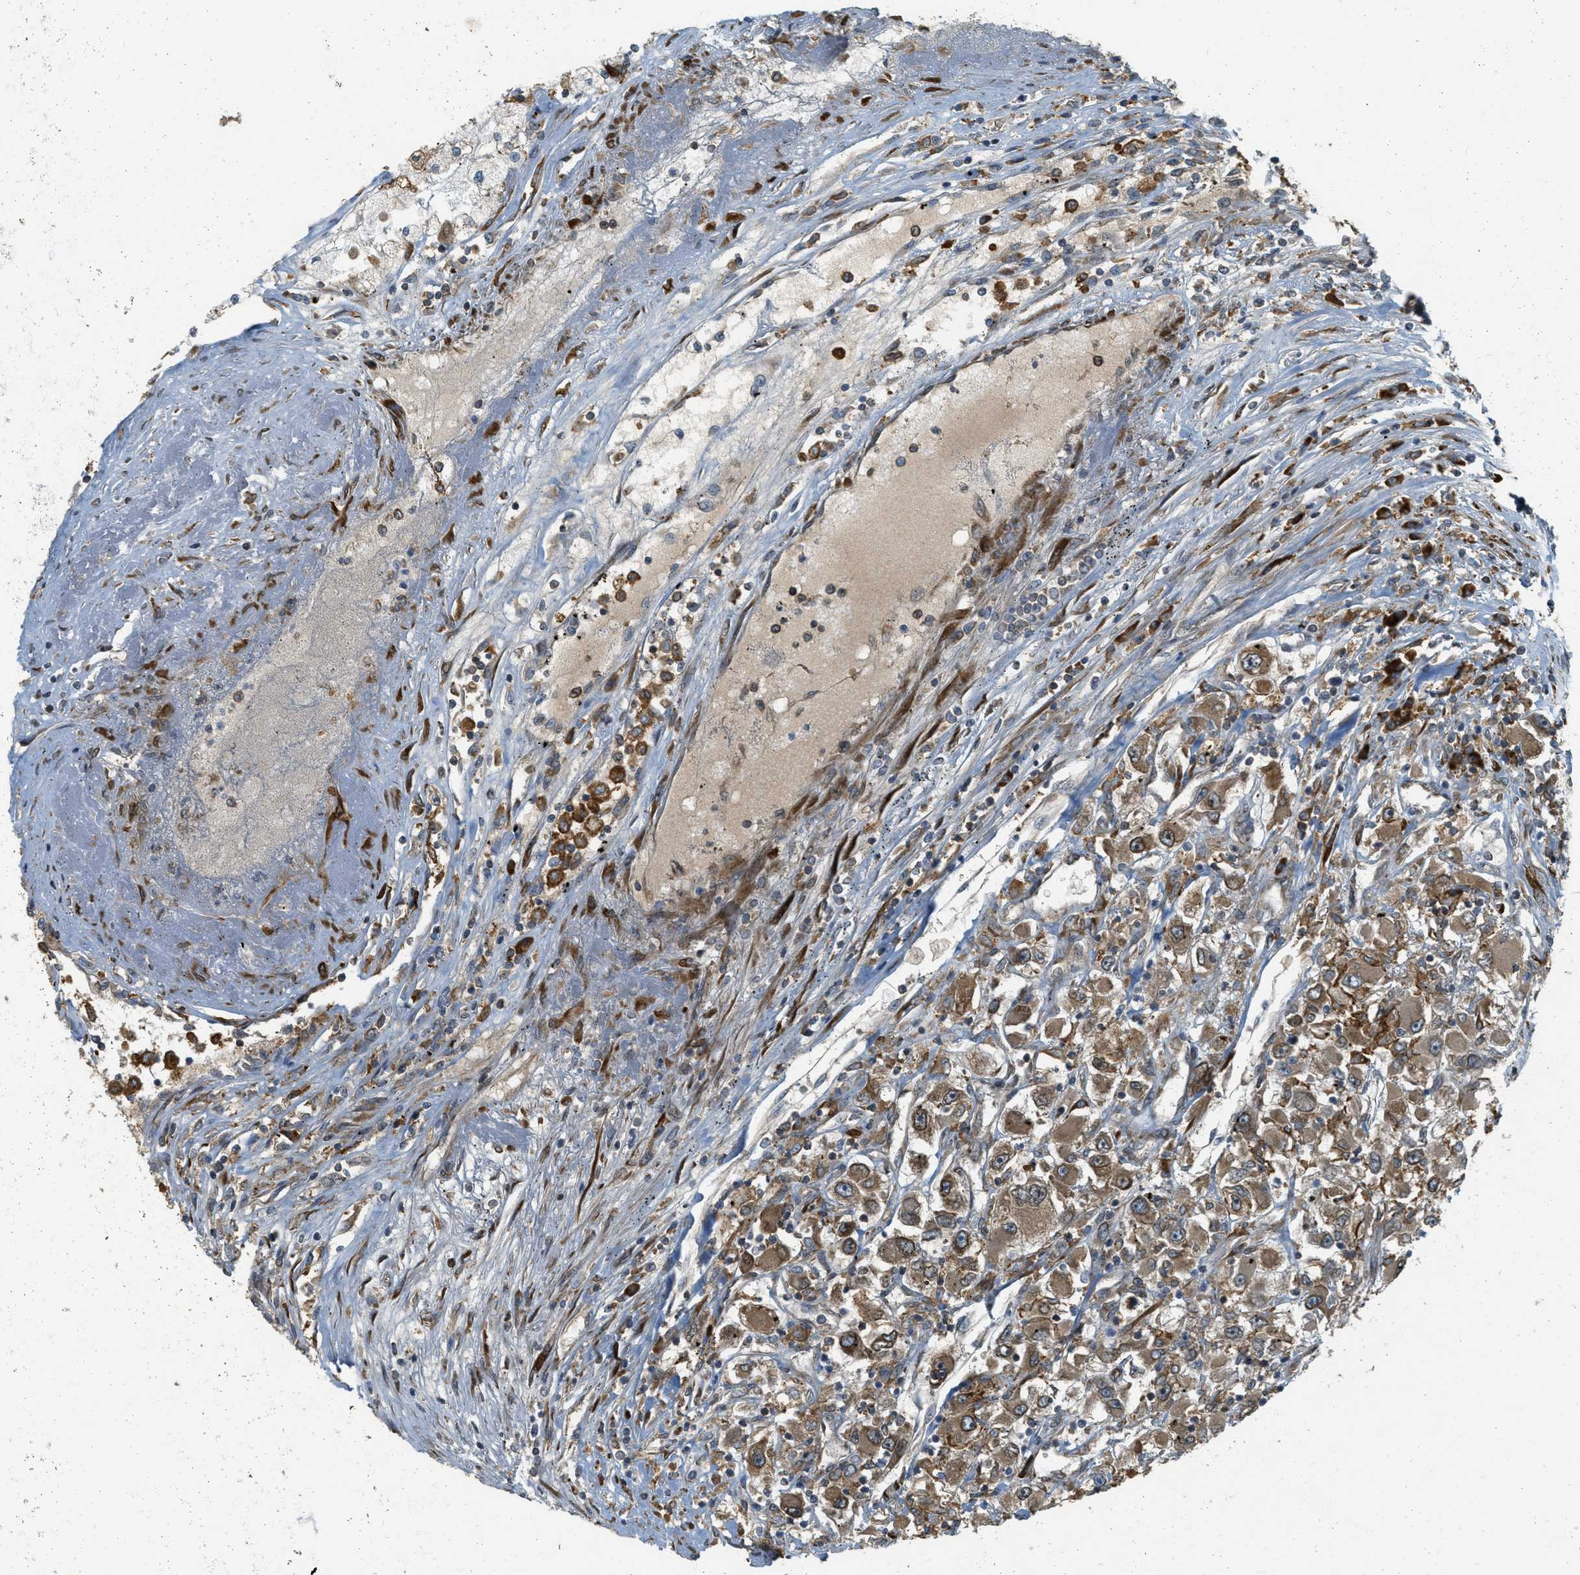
{"staining": {"intensity": "moderate", "quantity": ">75%", "location": "cytoplasmic/membranous,nuclear"}, "tissue": "renal cancer", "cell_type": "Tumor cells", "image_type": "cancer", "snomed": [{"axis": "morphology", "description": "Adenocarcinoma, NOS"}, {"axis": "topography", "description": "Kidney"}], "caption": "Immunohistochemical staining of human renal cancer (adenocarcinoma) shows moderate cytoplasmic/membranous and nuclear protein staining in approximately >75% of tumor cells.", "gene": "PCDH18", "patient": {"sex": "female", "age": 52}}